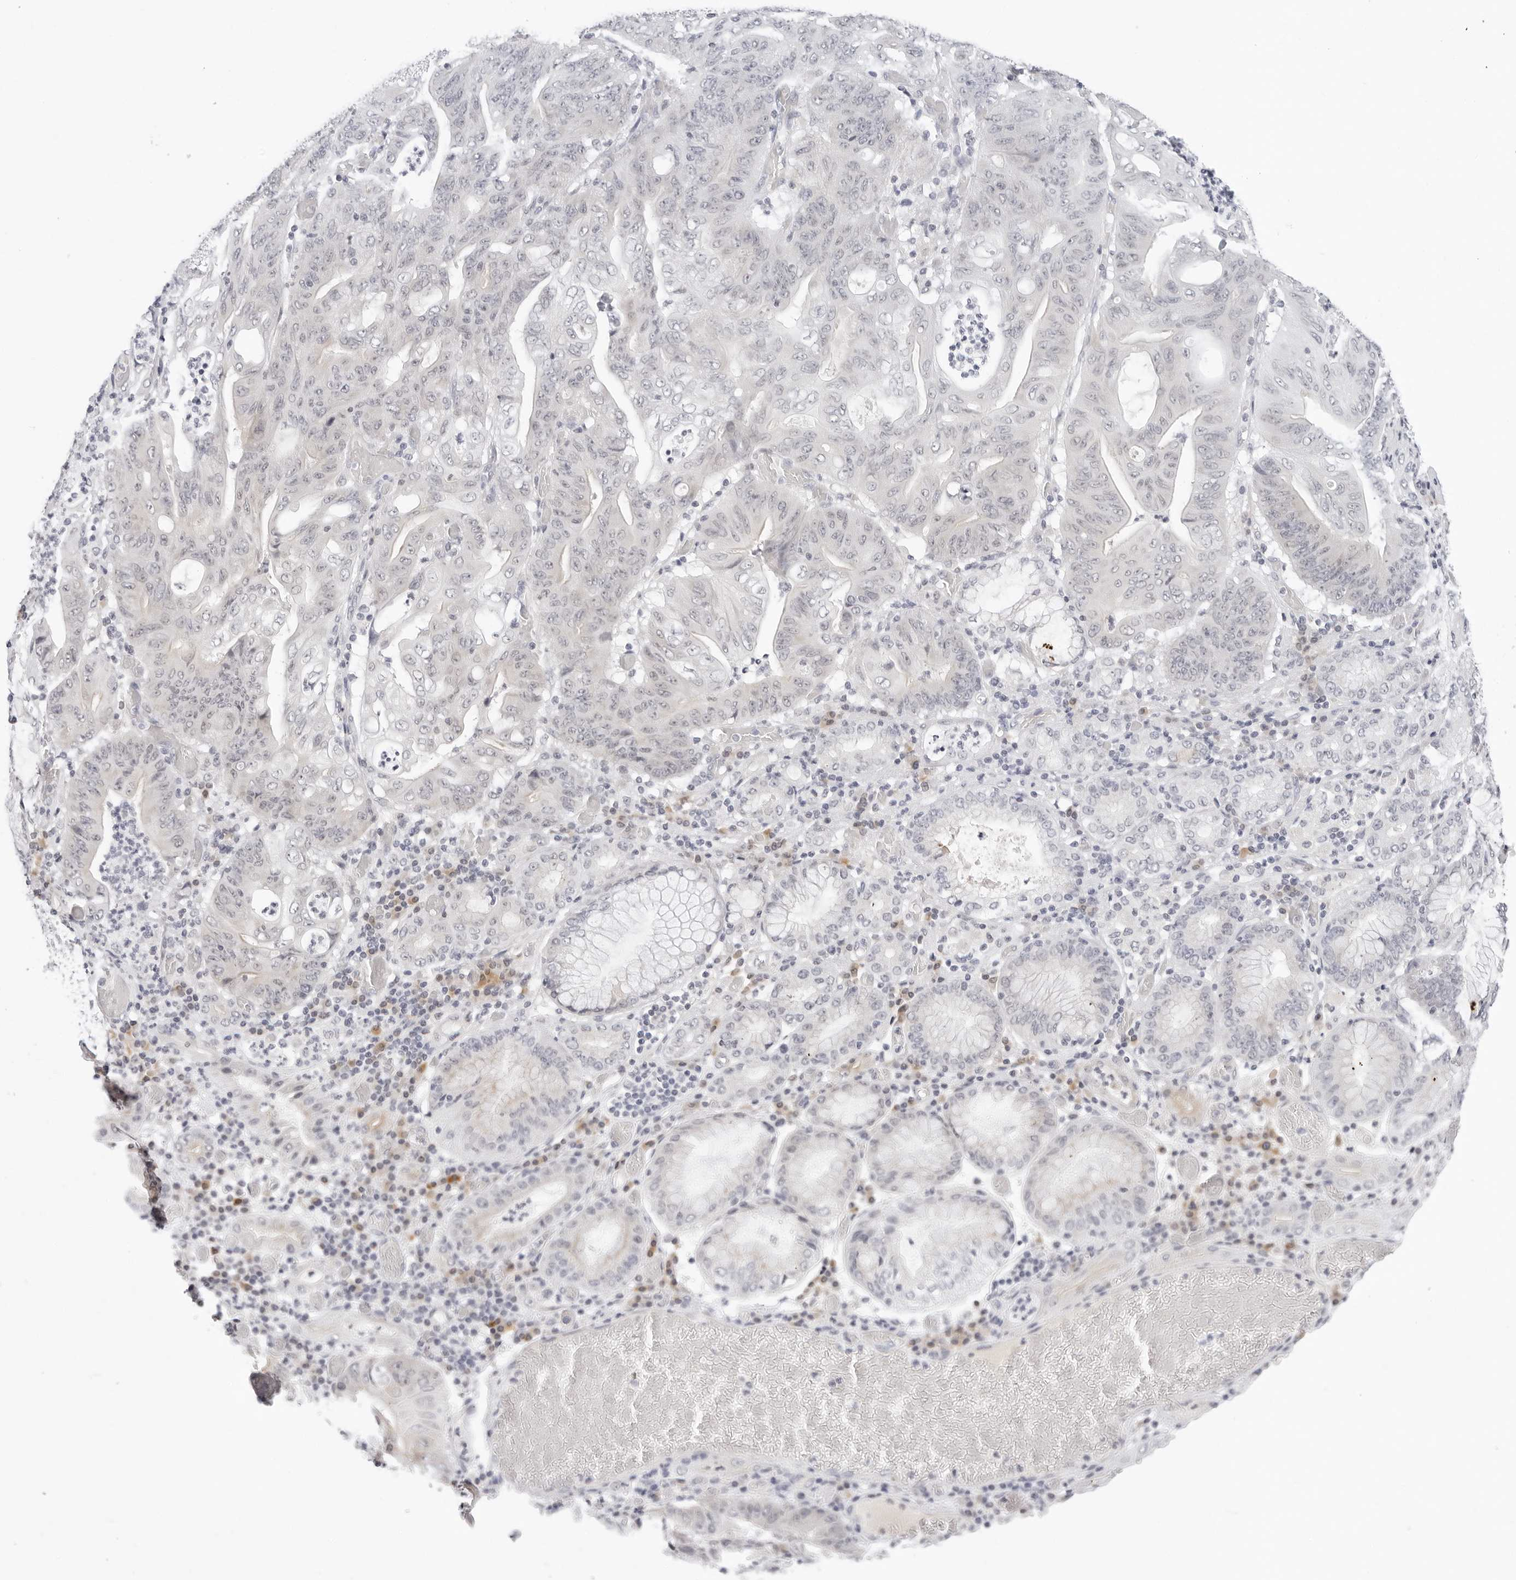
{"staining": {"intensity": "negative", "quantity": "none", "location": "none"}, "tissue": "stomach cancer", "cell_type": "Tumor cells", "image_type": "cancer", "snomed": [{"axis": "morphology", "description": "Adenocarcinoma, NOS"}, {"axis": "topography", "description": "Stomach"}], "caption": "Immunohistochemistry micrograph of neoplastic tissue: human stomach cancer (adenocarcinoma) stained with DAB (3,3'-diaminobenzidine) reveals no significant protein expression in tumor cells.", "gene": "EDN2", "patient": {"sex": "female", "age": 73}}